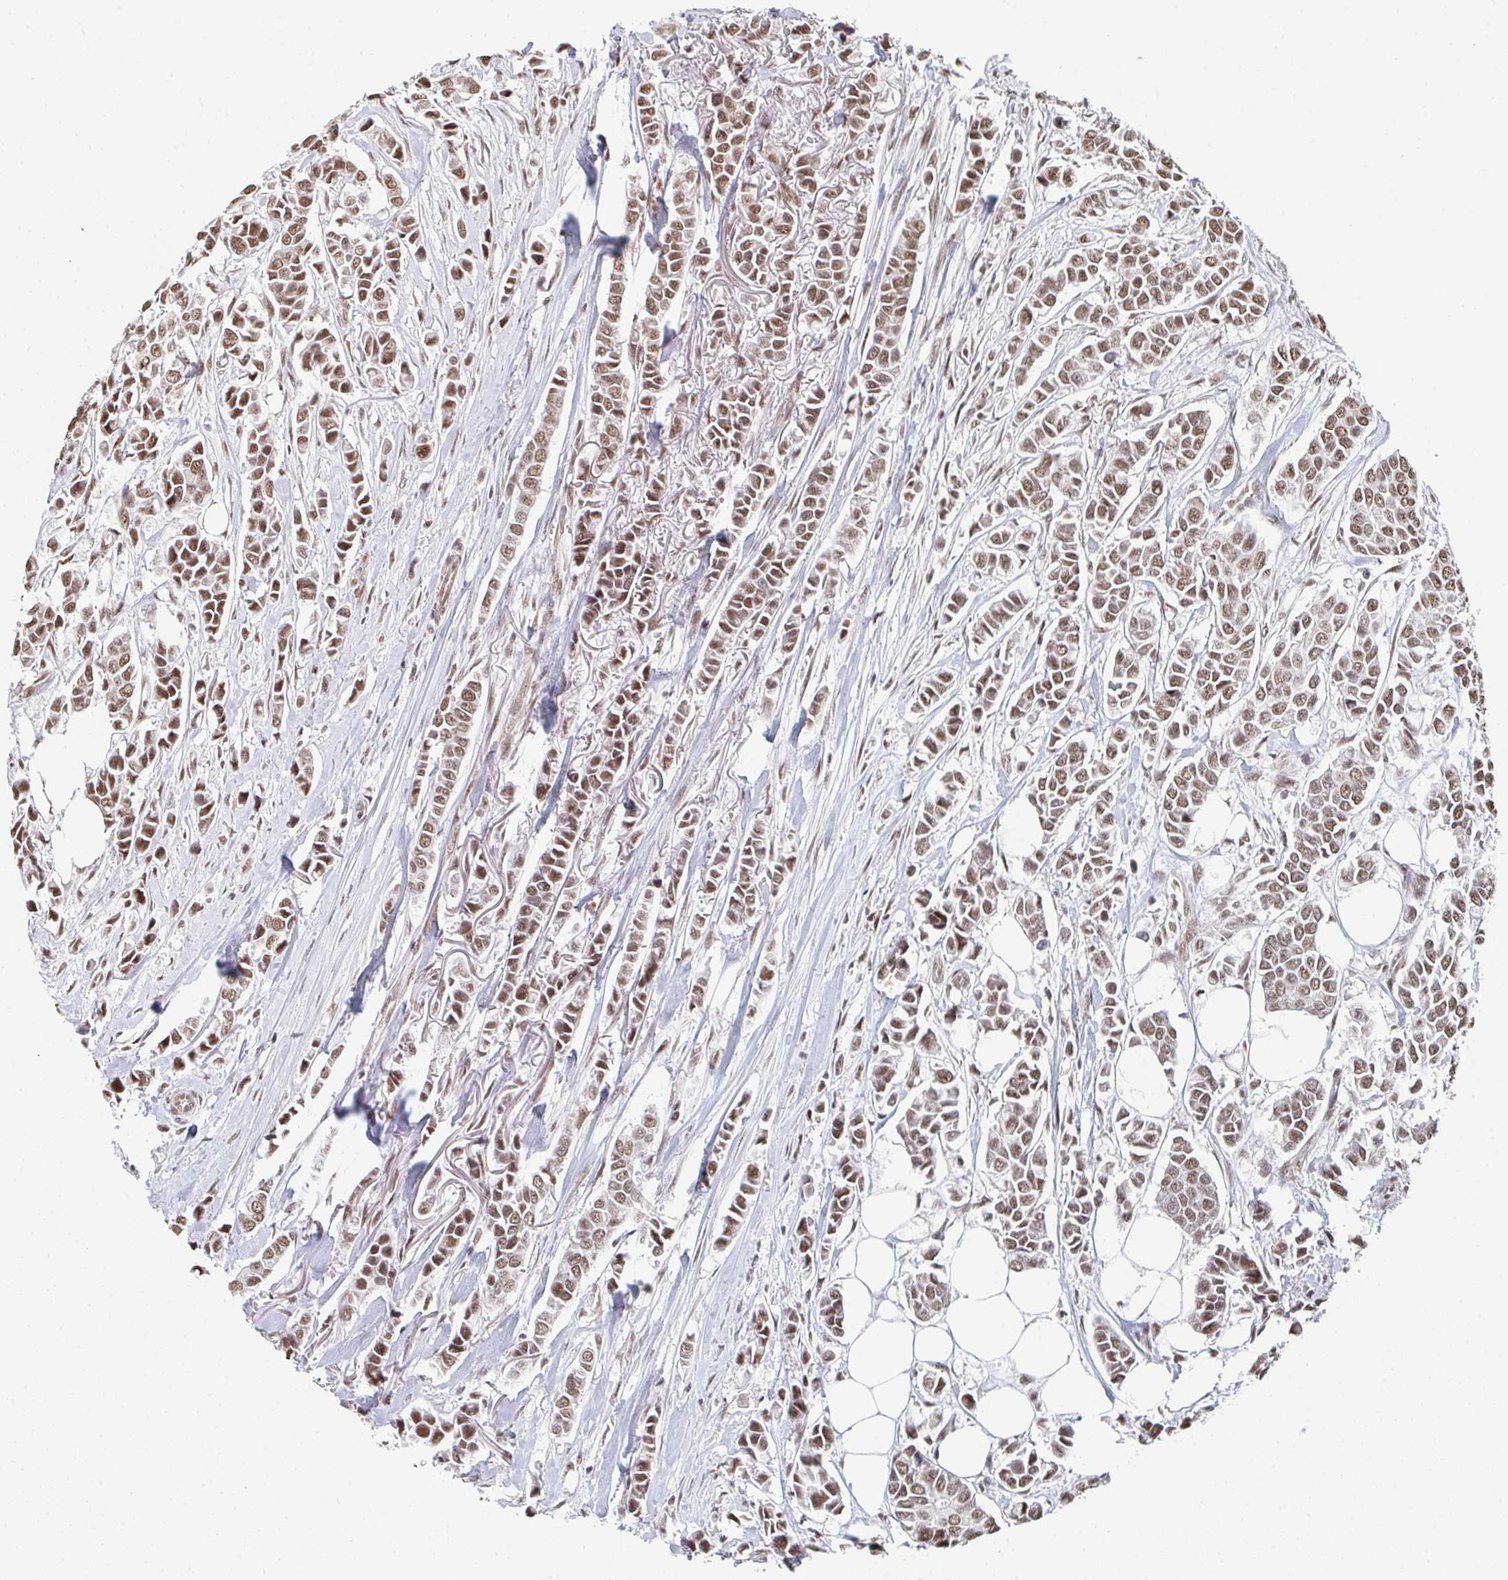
{"staining": {"intensity": "moderate", "quantity": ">75%", "location": "nuclear"}, "tissue": "breast cancer", "cell_type": "Tumor cells", "image_type": "cancer", "snomed": [{"axis": "morphology", "description": "Duct carcinoma"}, {"axis": "topography", "description": "Breast"}], "caption": "Human intraductal carcinoma (breast) stained for a protein (brown) demonstrates moderate nuclear positive expression in approximately >75% of tumor cells.", "gene": "MBNL1", "patient": {"sex": "female", "age": 84}}